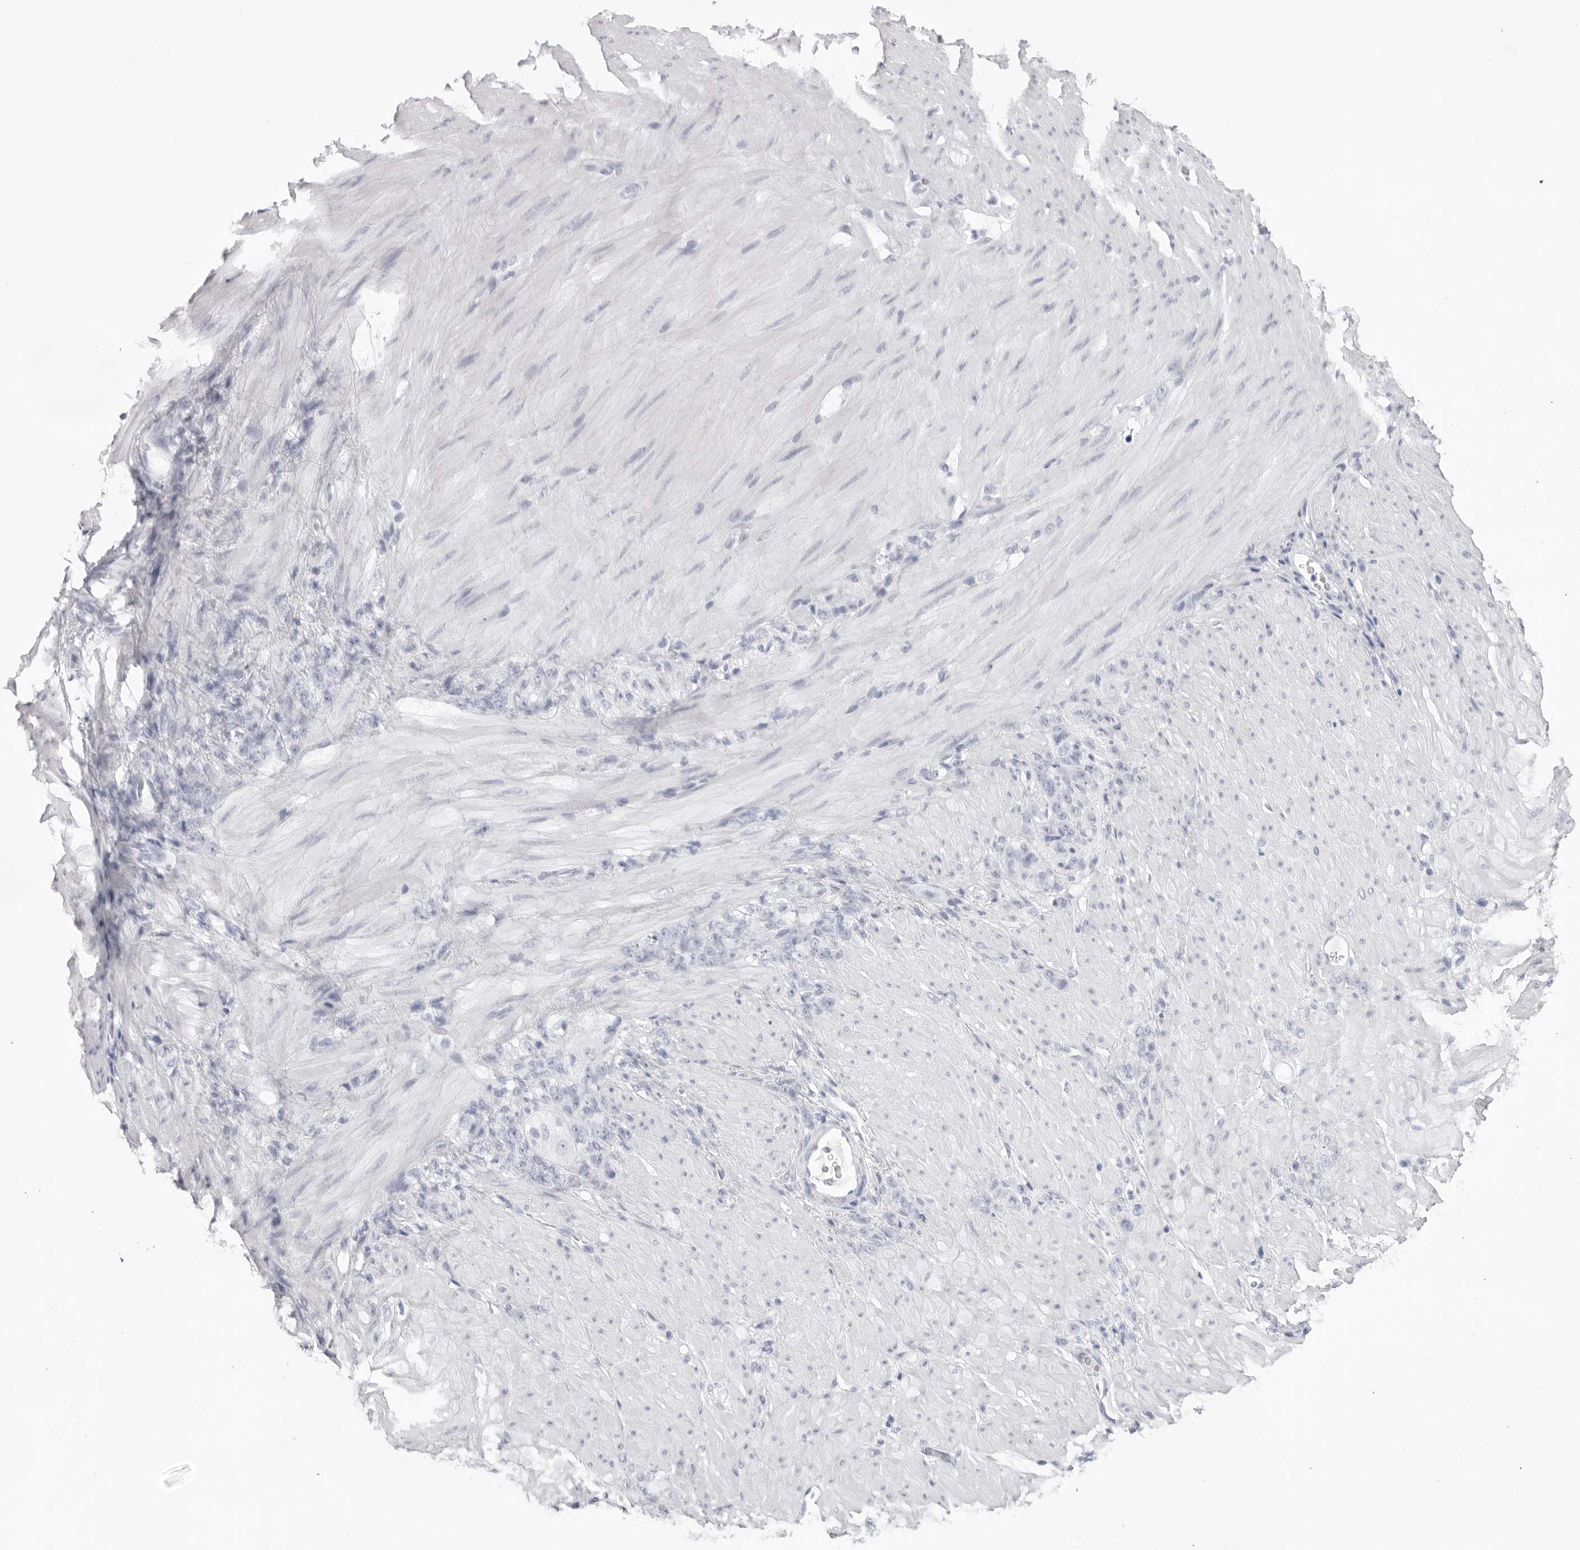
{"staining": {"intensity": "negative", "quantity": "none", "location": "none"}, "tissue": "stomach cancer", "cell_type": "Tumor cells", "image_type": "cancer", "snomed": [{"axis": "morphology", "description": "Normal tissue, NOS"}, {"axis": "morphology", "description": "Adenocarcinoma, NOS"}, {"axis": "topography", "description": "Stomach"}], "caption": "Stomach cancer (adenocarcinoma) was stained to show a protein in brown. There is no significant expression in tumor cells. (Brightfield microscopy of DAB (3,3'-diaminobenzidine) immunohistochemistry (IHC) at high magnification).", "gene": "TMOD4", "patient": {"sex": "male", "age": 82}}